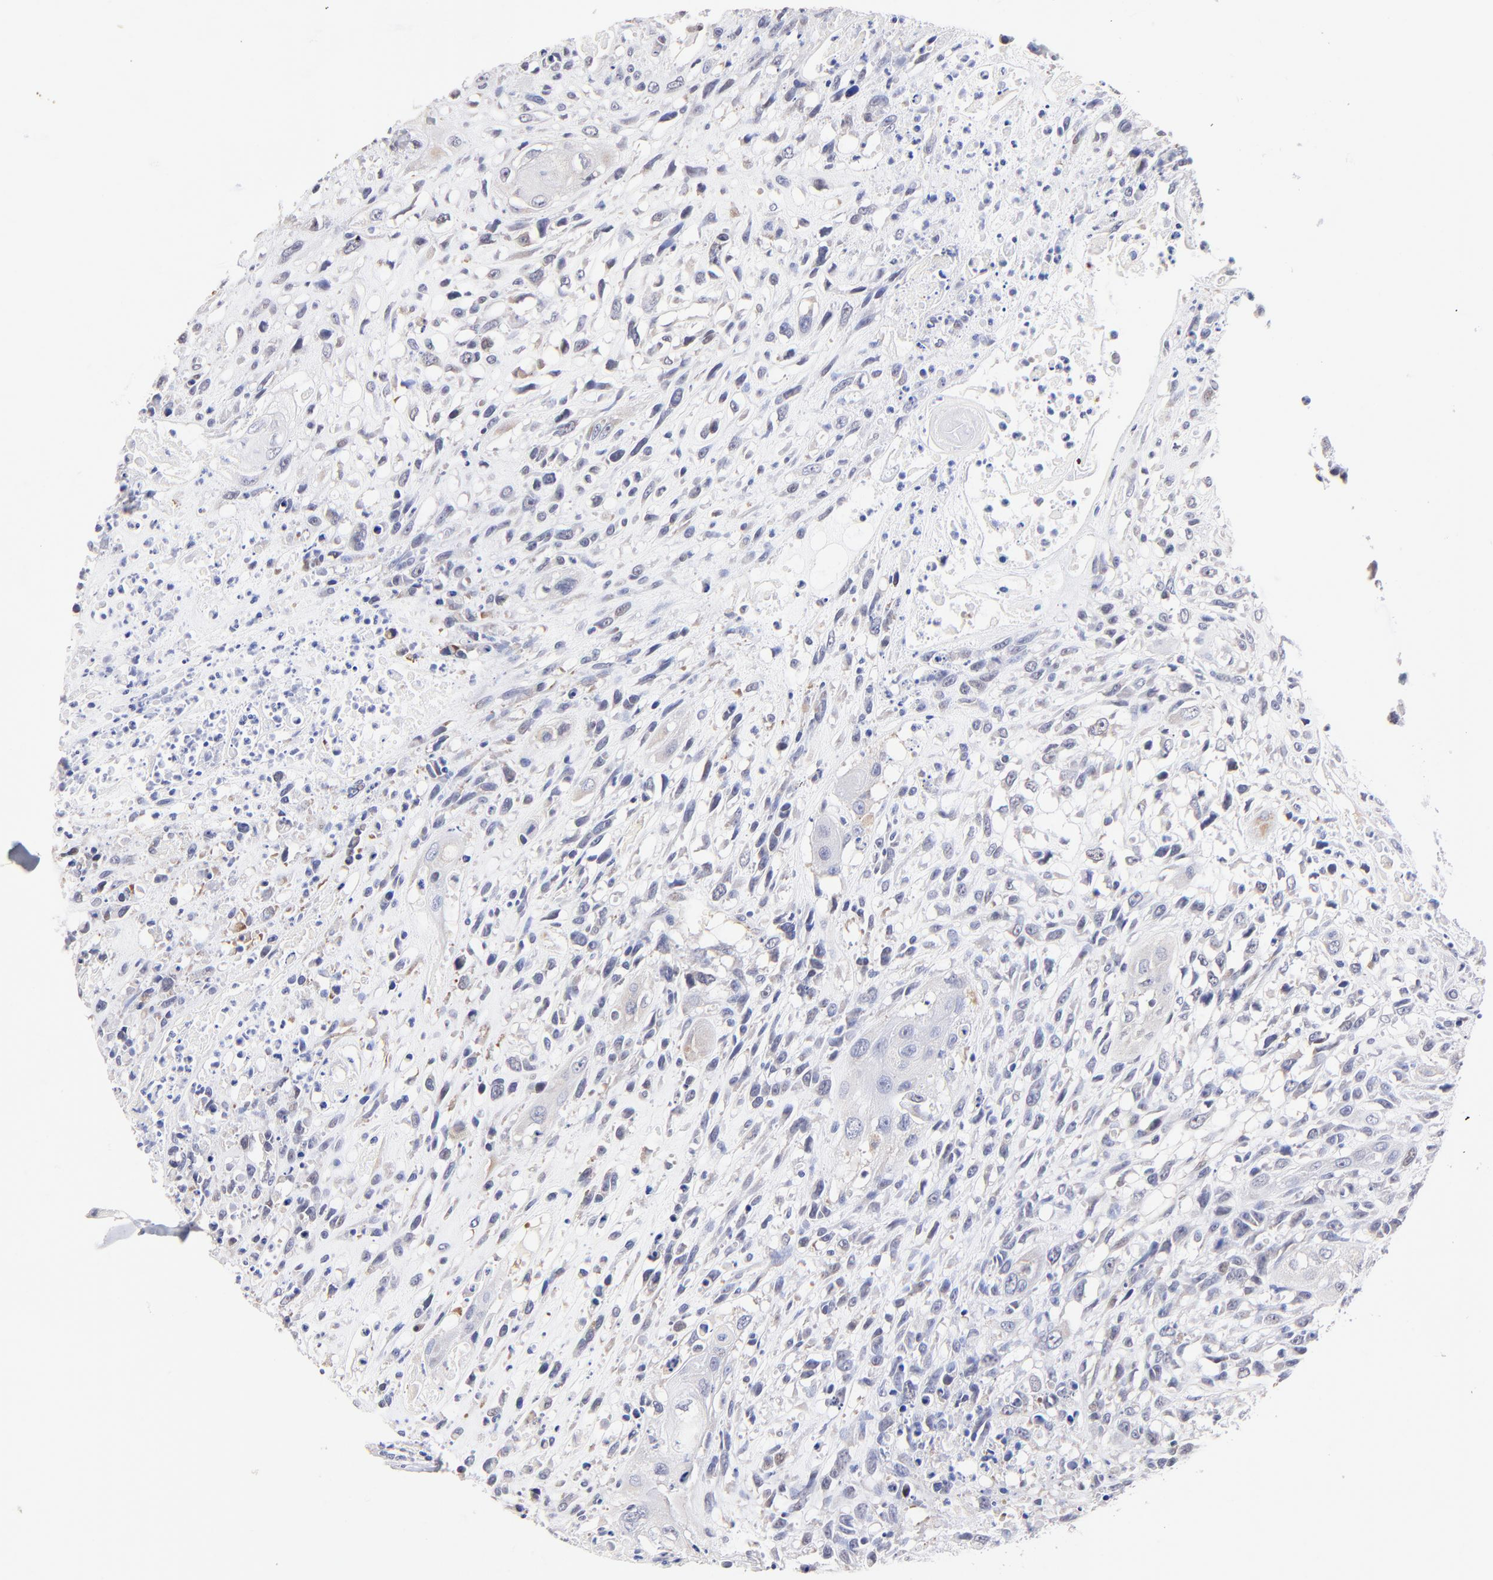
{"staining": {"intensity": "negative", "quantity": "none", "location": "none"}, "tissue": "head and neck cancer", "cell_type": "Tumor cells", "image_type": "cancer", "snomed": [{"axis": "morphology", "description": "Necrosis, NOS"}, {"axis": "morphology", "description": "Neoplasm, malignant, NOS"}, {"axis": "topography", "description": "Salivary gland"}, {"axis": "topography", "description": "Head-Neck"}], "caption": "The image exhibits no staining of tumor cells in head and neck cancer (malignant neoplasm).", "gene": "ZNF155", "patient": {"sex": "male", "age": 43}}